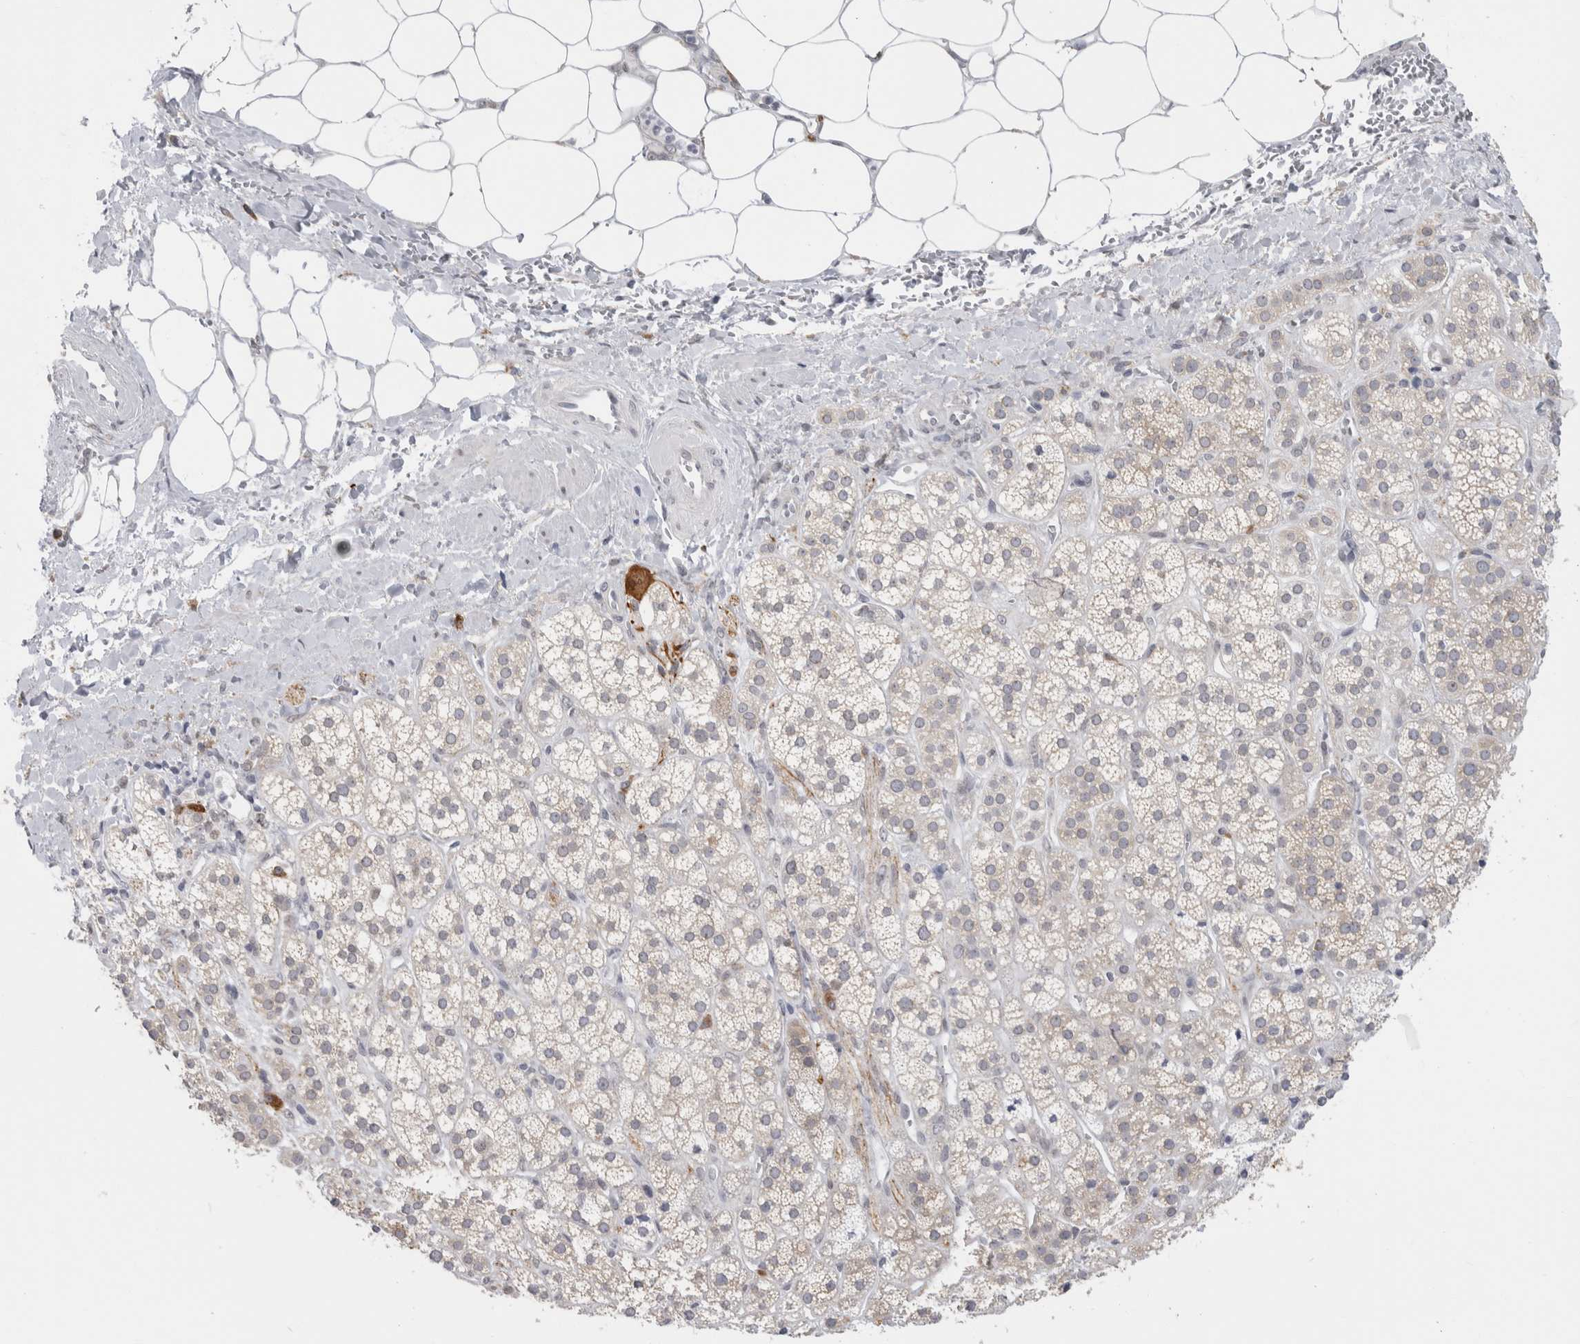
{"staining": {"intensity": "weak", "quantity": "<25%", "location": "cytoplasmic/membranous"}, "tissue": "adrenal gland", "cell_type": "Glandular cells", "image_type": "normal", "snomed": [{"axis": "morphology", "description": "Normal tissue, NOS"}, {"axis": "topography", "description": "Adrenal gland"}], "caption": "Immunohistochemistry (IHC) image of unremarkable human adrenal gland stained for a protein (brown), which displays no positivity in glandular cells.", "gene": "TMEM242", "patient": {"sex": "male", "age": 56}}